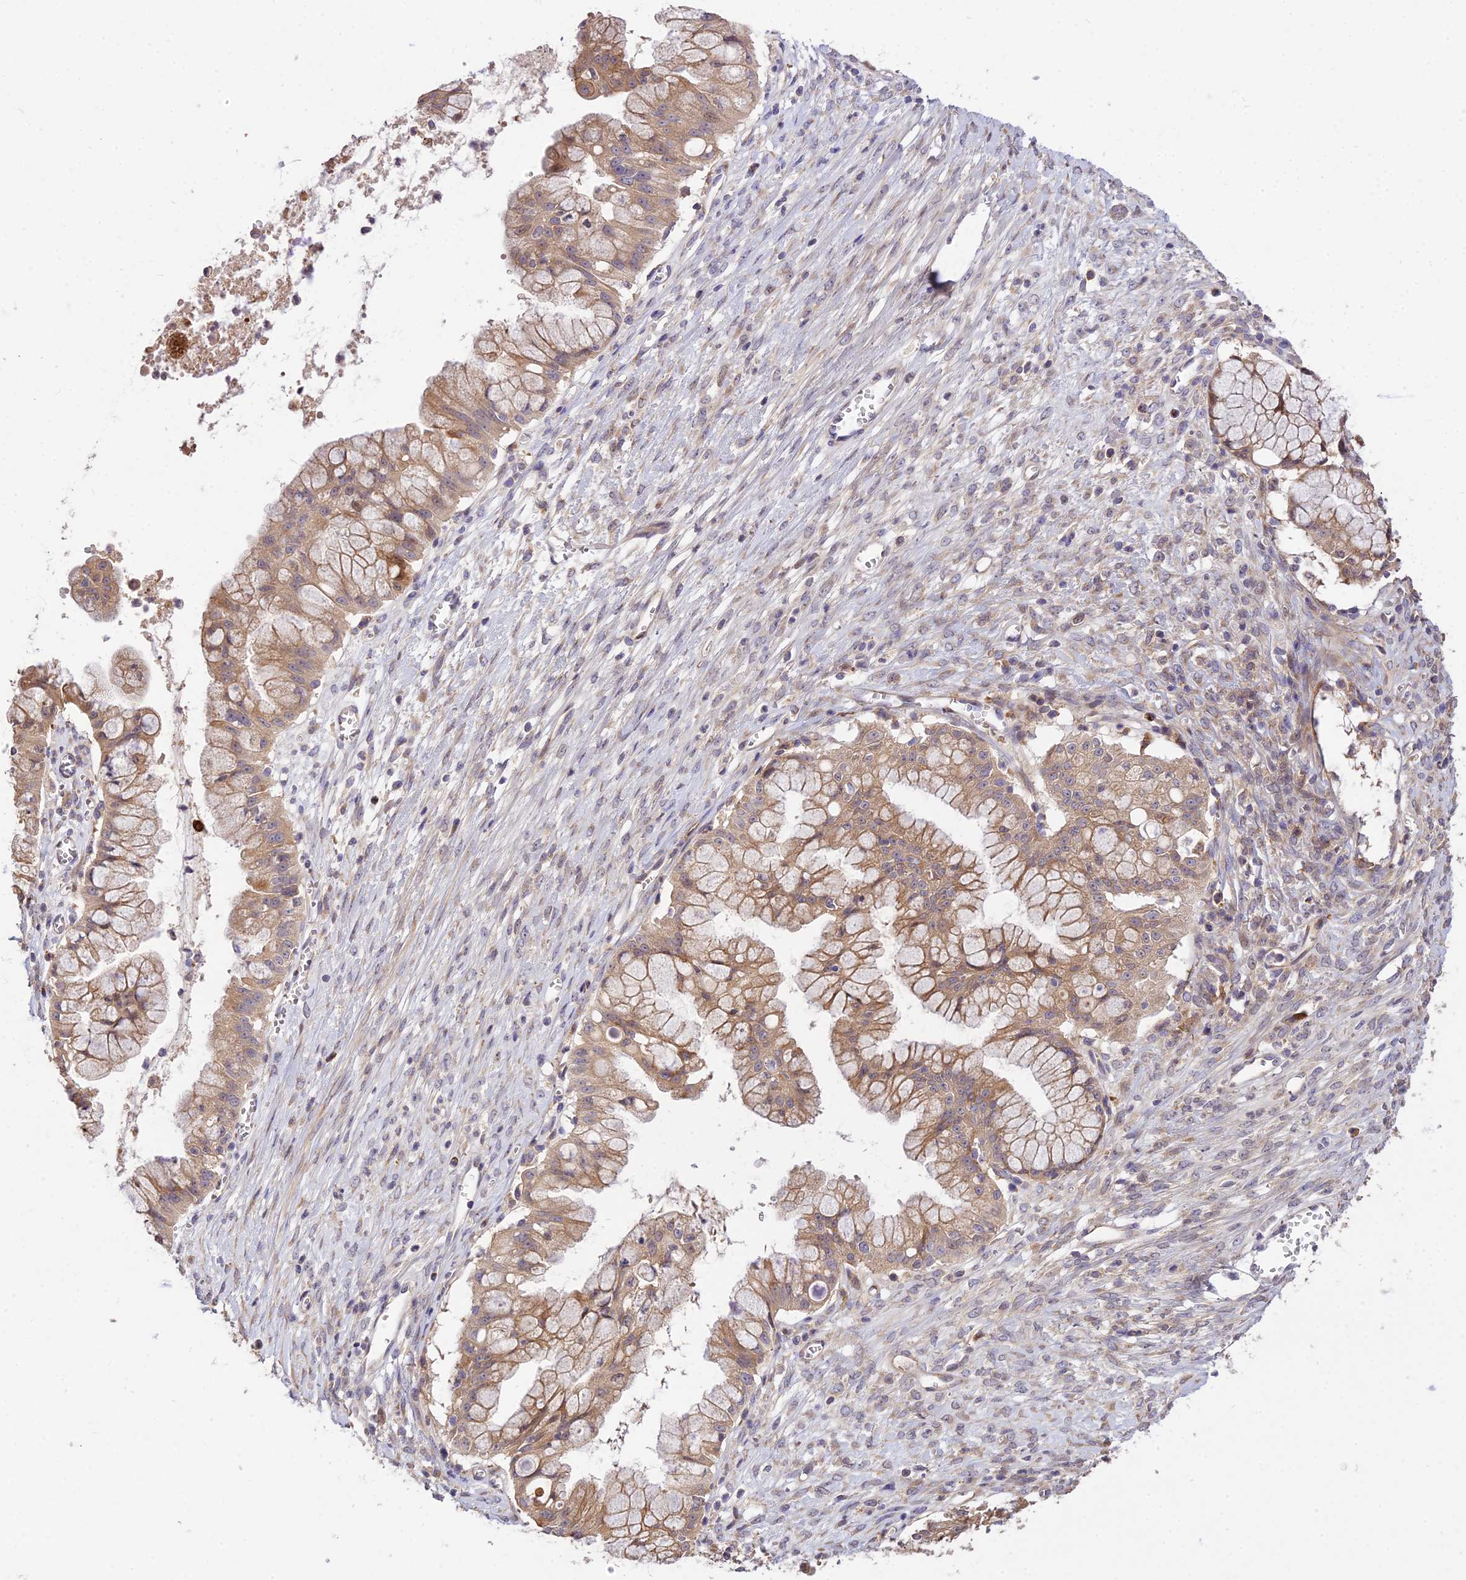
{"staining": {"intensity": "moderate", "quantity": ">75%", "location": "cytoplasmic/membranous"}, "tissue": "ovarian cancer", "cell_type": "Tumor cells", "image_type": "cancer", "snomed": [{"axis": "morphology", "description": "Cystadenocarcinoma, mucinous, NOS"}, {"axis": "topography", "description": "Ovary"}], "caption": "Protein expression by immunohistochemistry reveals moderate cytoplasmic/membranous positivity in about >75% of tumor cells in mucinous cystadenocarcinoma (ovarian).", "gene": "ROCK1", "patient": {"sex": "female", "age": 70}}